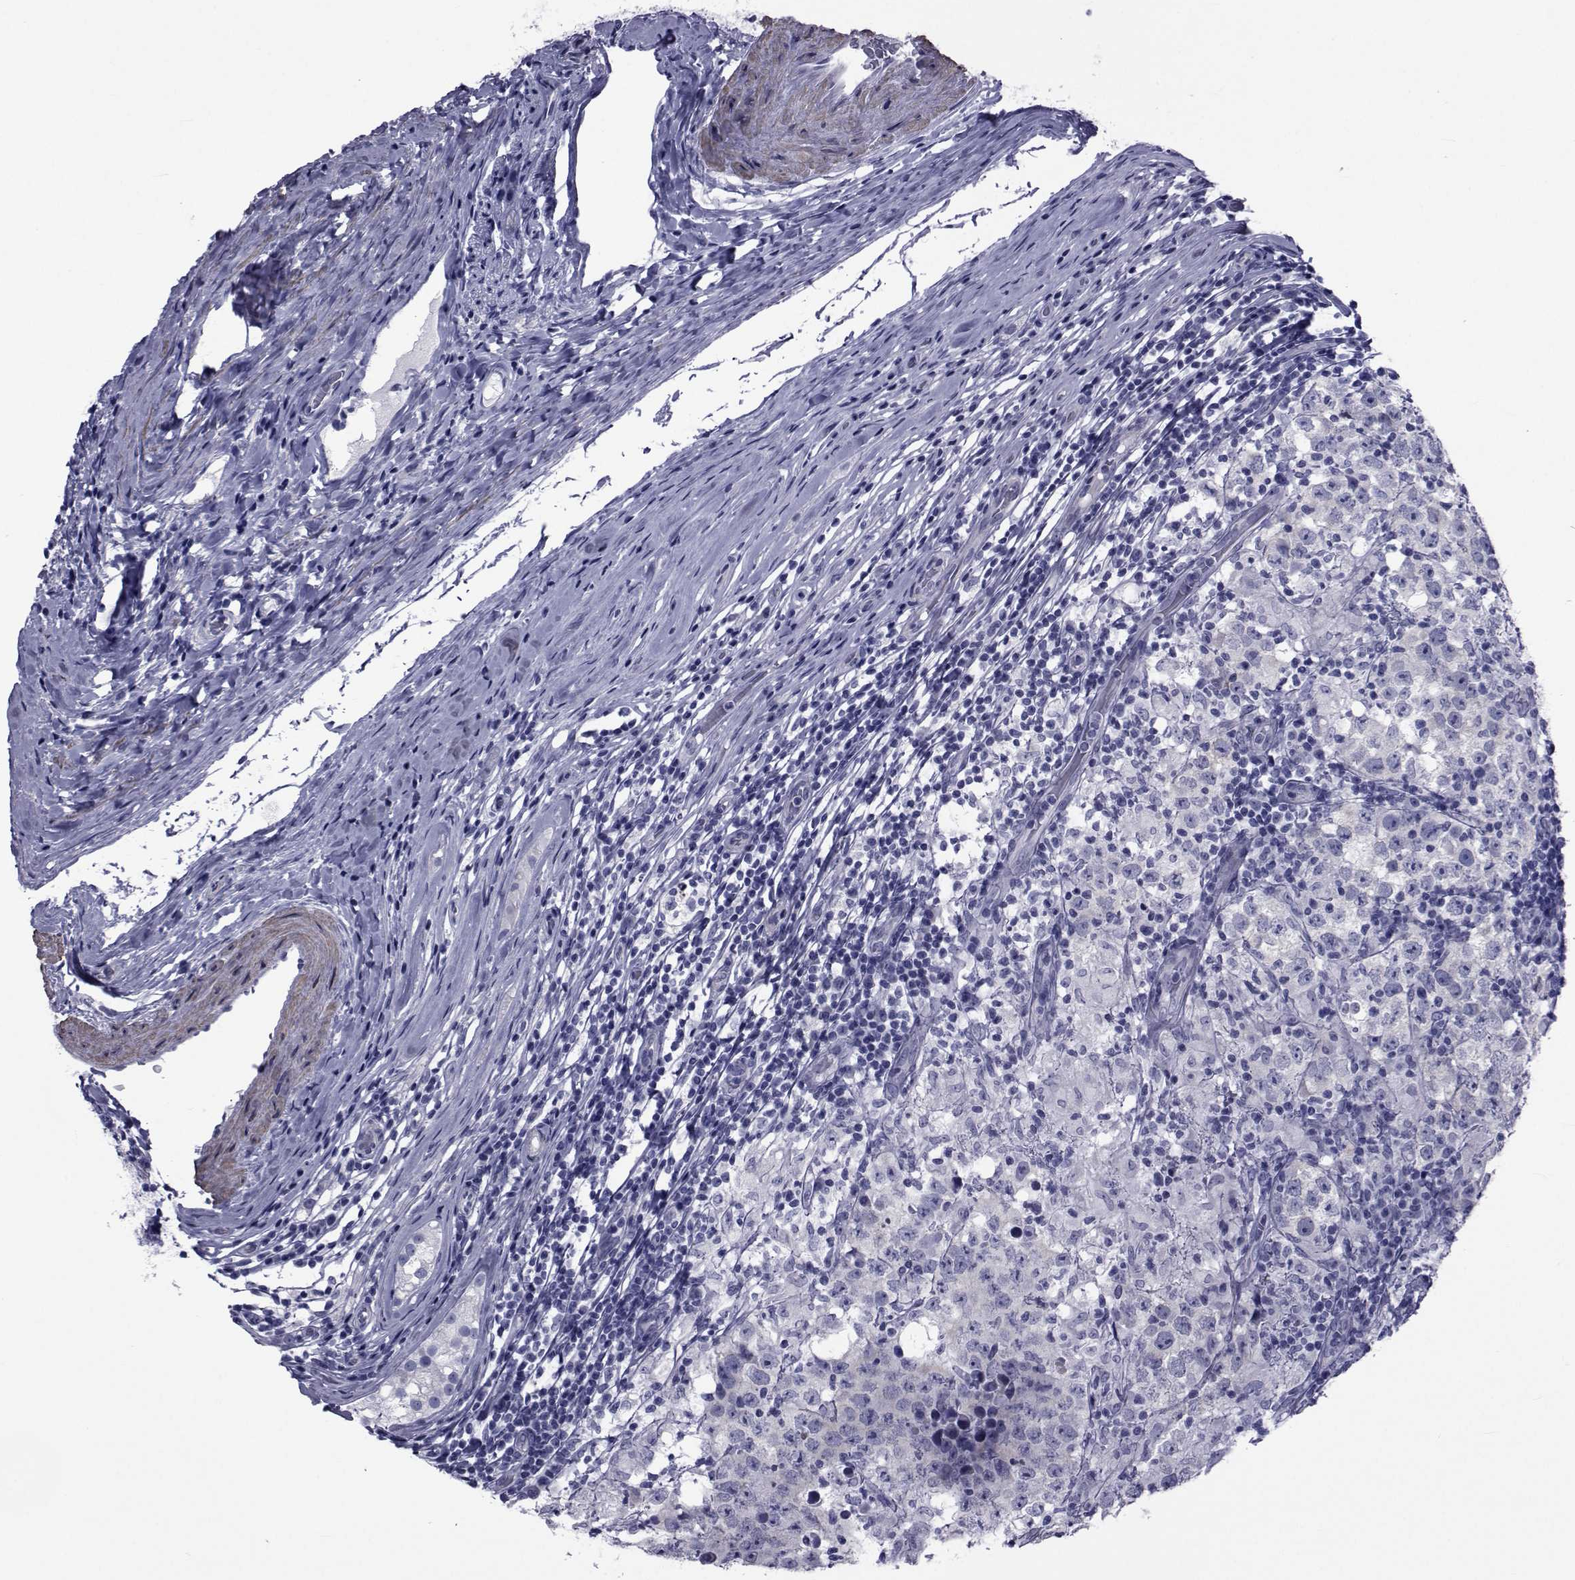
{"staining": {"intensity": "negative", "quantity": "none", "location": "none"}, "tissue": "testis cancer", "cell_type": "Tumor cells", "image_type": "cancer", "snomed": [{"axis": "morphology", "description": "Seminoma, NOS"}, {"axis": "morphology", "description": "Carcinoma, Embryonal, NOS"}, {"axis": "topography", "description": "Testis"}], "caption": "Testis cancer (seminoma) was stained to show a protein in brown. There is no significant positivity in tumor cells.", "gene": "GKAP1", "patient": {"sex": "male", "age": 41}}